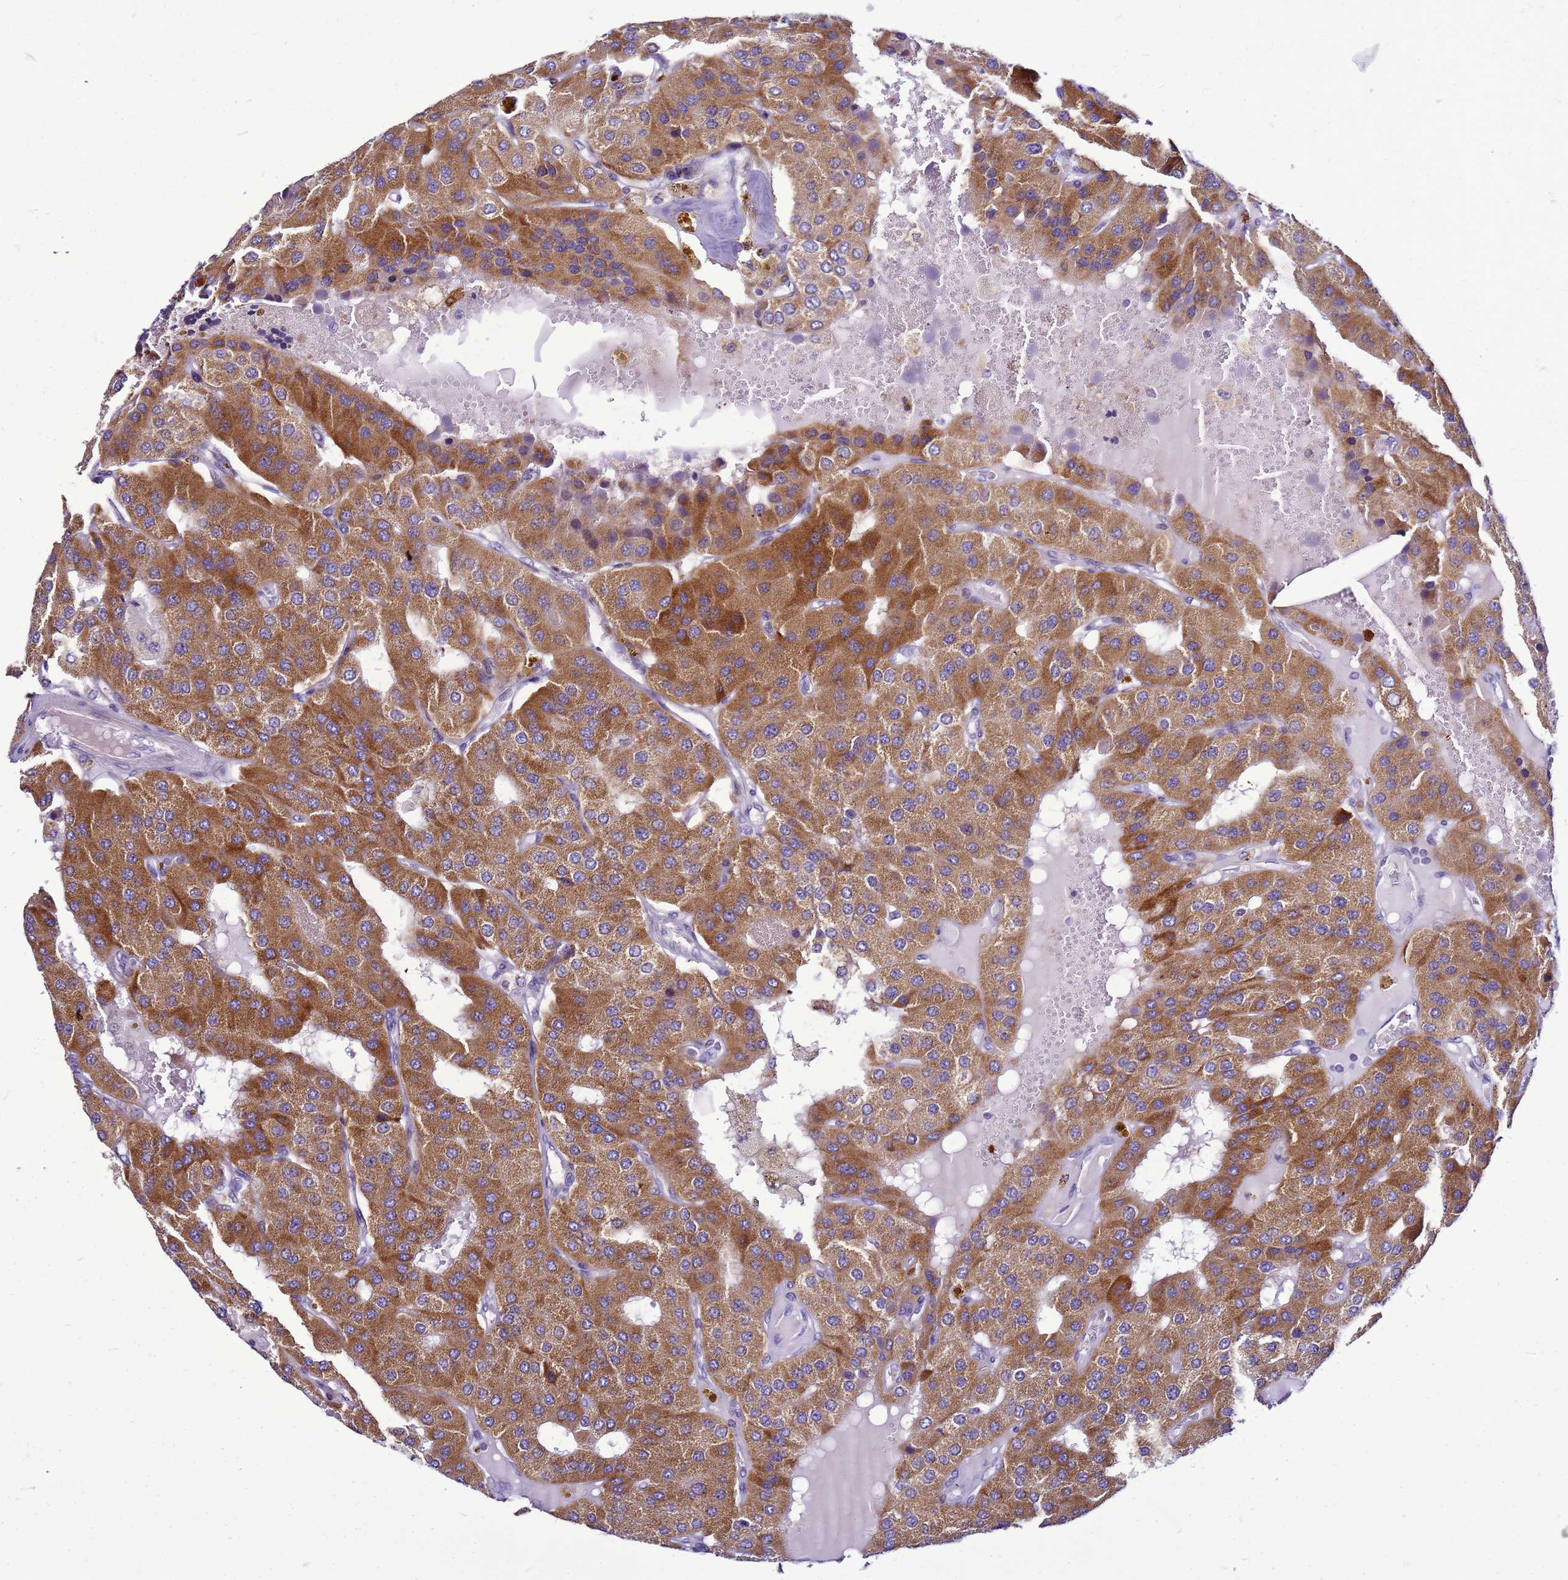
{"staining": {"intensity": "moderate", "quantity": ">75%", "location": "cytoplasmic/membranous"}, "tissue": "parathyroid gland", "cell_type": "Glandular cells", "image_type": "normal", "snomed": [{"axis": "morphology", "description": "Normal tissue, NOS"}, {"axis": "morphology", "description": "Adenoma, NOS"}, {"axis": "topography", "description": "Parathyroid gland"}], "caption": "DAB (3,3'-diaminobenzidine) immunohistochemical staining of normal parathyroid gland exhibits moderate cytoplasmic/membranous protein positivity in about >75% of glandular cells. (DAB = brown stain, brightfield microscopy at high magnification).", "gene": "VPS4B", "patient": {"sex": "female", "age": 86}}